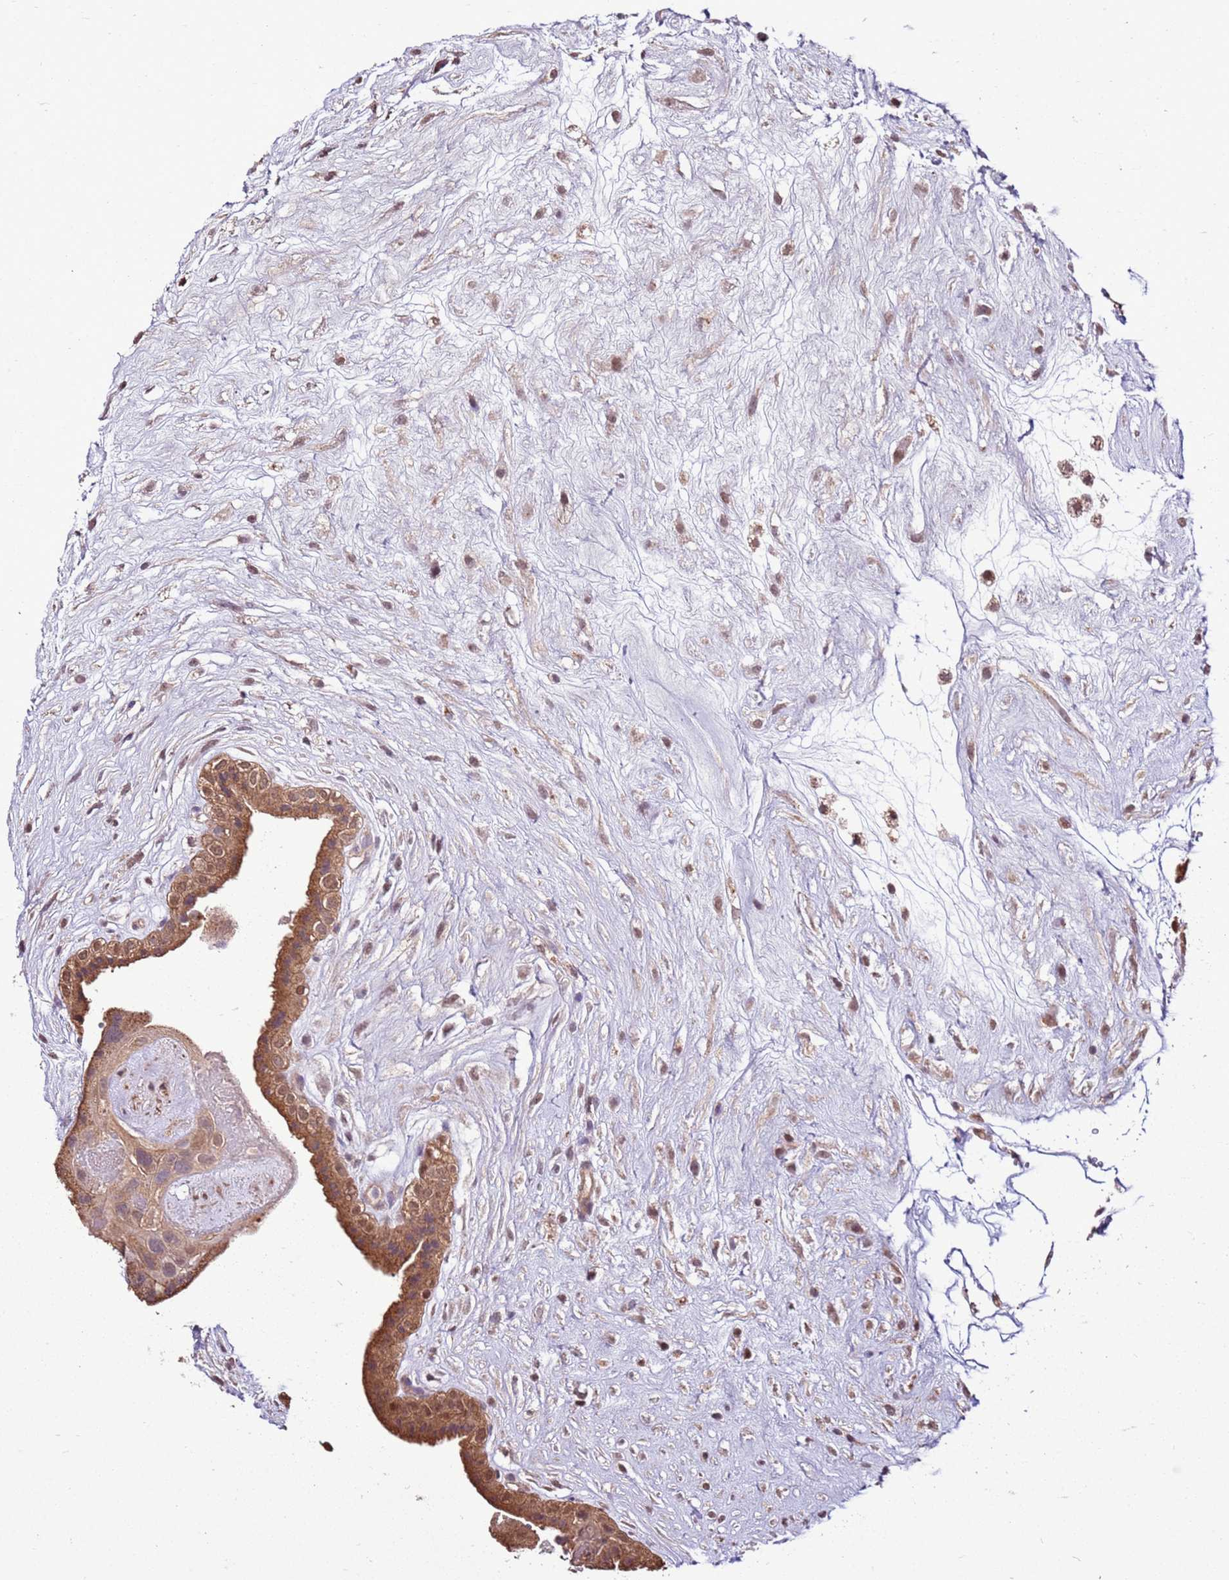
{"staining": {"intensity": "moderate", "quantity": ">75%", "location": "cytoplasmic/membranous,nuclear"}, "tissue": "placenta", "cell_type": "Trophoblastic cells", "image_type": "normal", "snomed": [{"axis": "morphology", "description": "Normal tissue, NOS"}, {"axis": "topography", "description": "Placenta"}], "caption": "Immunohistochemistry (IHC) staining of normal placenta, which exhibits medium levels of moderate cytoplasmic/membranous,nuclear expression in approximately >75% of trophoblastic cells indicating moderate cytoplasmic/membranous,nuclear protein expression. The staining was performed using DAB (brown) for protein detection and nuclei were counterstained in hematoxylin (blue).", "gene": "BBS5", "patient": {"sex": "female", "age": 18}}